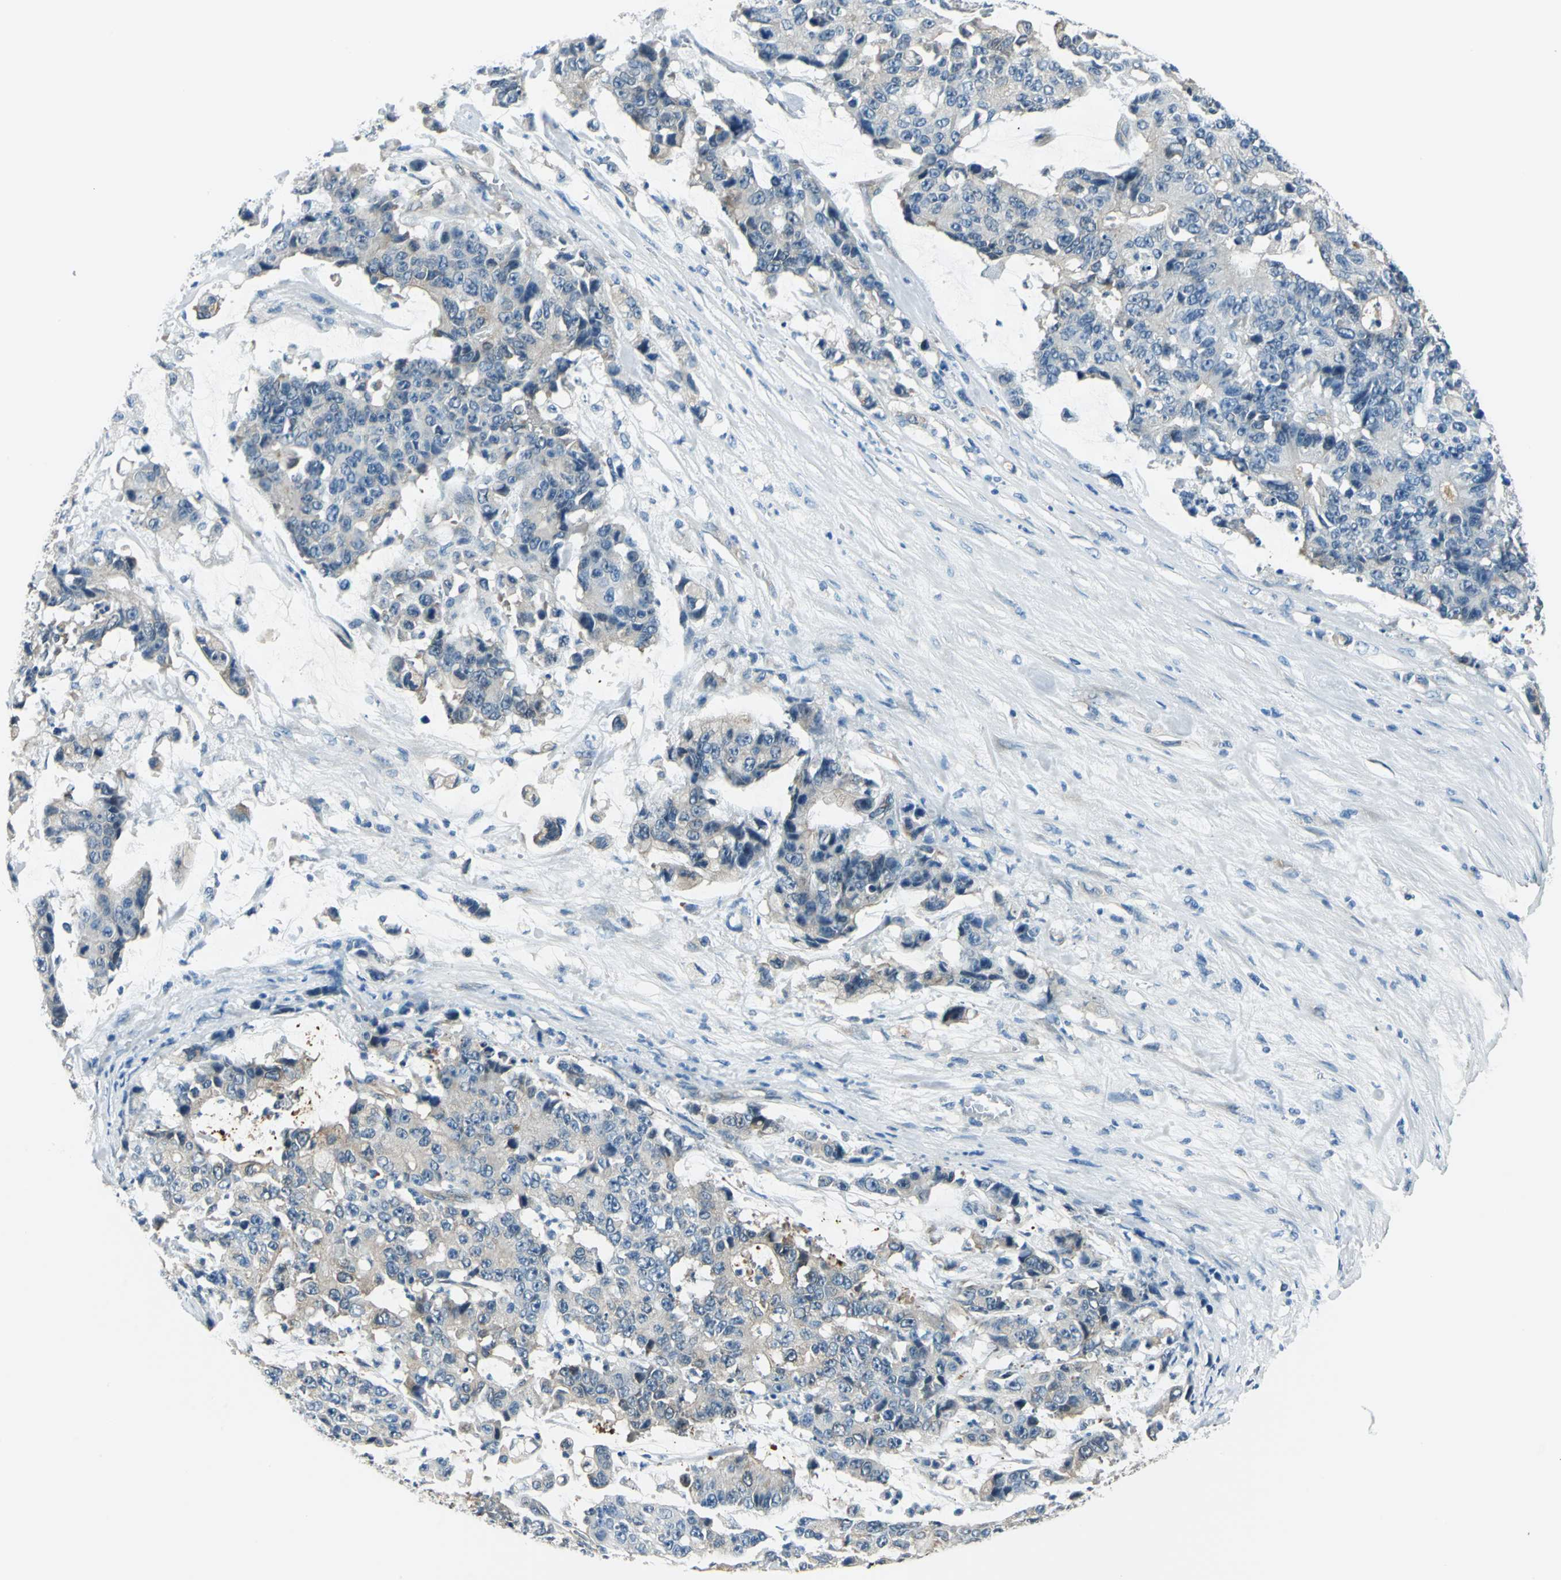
{"staining": {"intensity": "negative", "quantity": "none", "location": "none"}, "tissue": "colorectal cancer", "cell_type": "Tumor cells", "image_type": "cancer", "snomed": [{"axis": "morphology", "description": "Adenocarcinoma, NOS"}, {"axis": "topography", "description": "Colon"}], "caption": "Immunohistochemistry (IHC) of colorectal cancer (adenocarcinoma) shows no staining in tumor cells.", "gene": "CDC42EP1", "patient": {"sex": "female", "age": 86}}